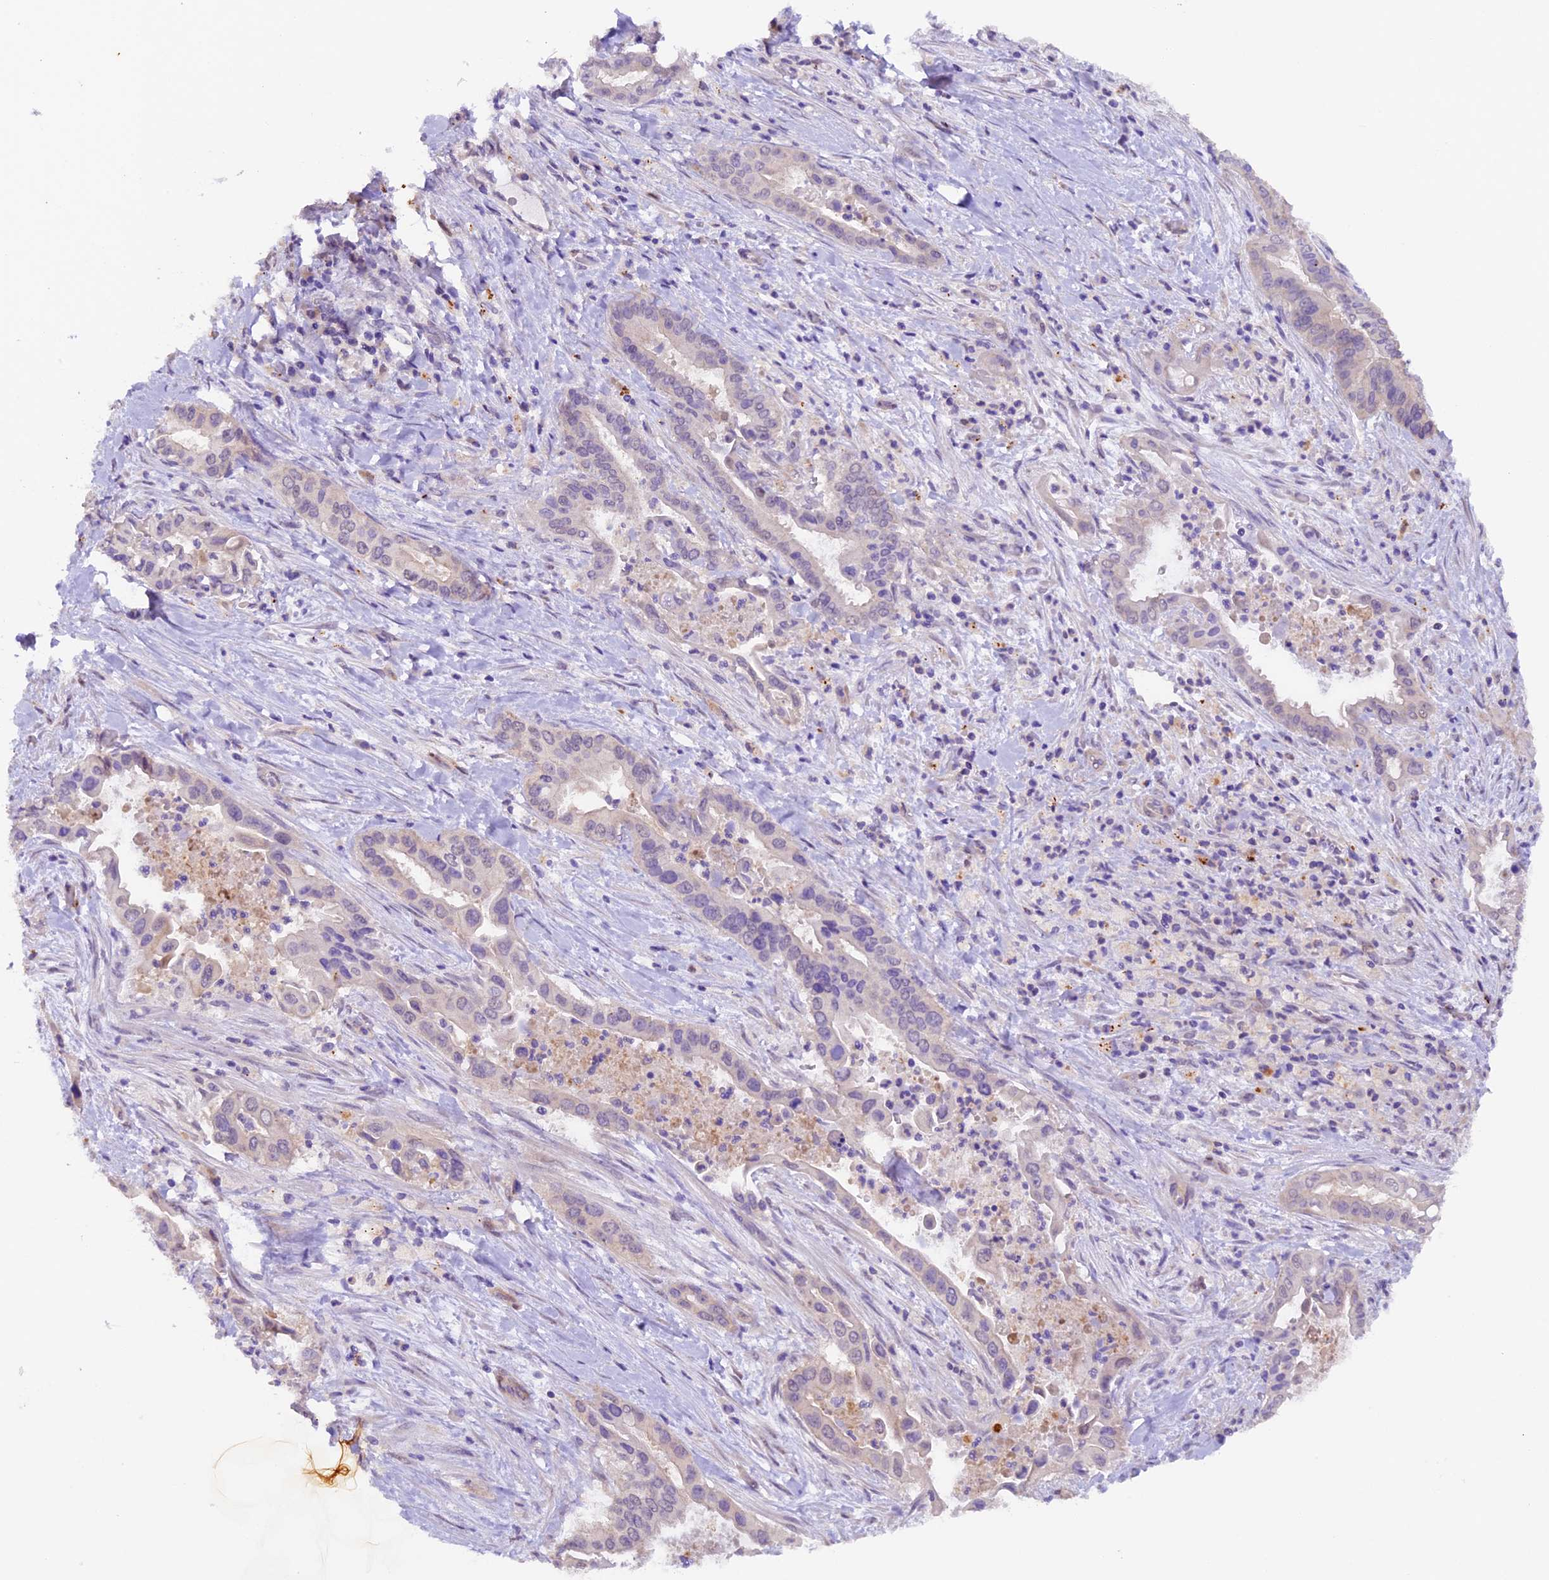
{"staining": {"intensity": "negative", "quantity": "none", "location": "none"}, "tissue": "pancreatic cancer", "cell_type": "Tumor cells", "image_type": "cancer", "snomed": [{"axis": "morphology", "description": "Adenocarcinoma, NOS"}, {"axis": "topography", "description": "Pancreas"}], "caption": "There is no significant staining in tumor cells of pancreatic cancer.", "gene": "NCK2", "patient": {"sex": "female", "age": 77}}